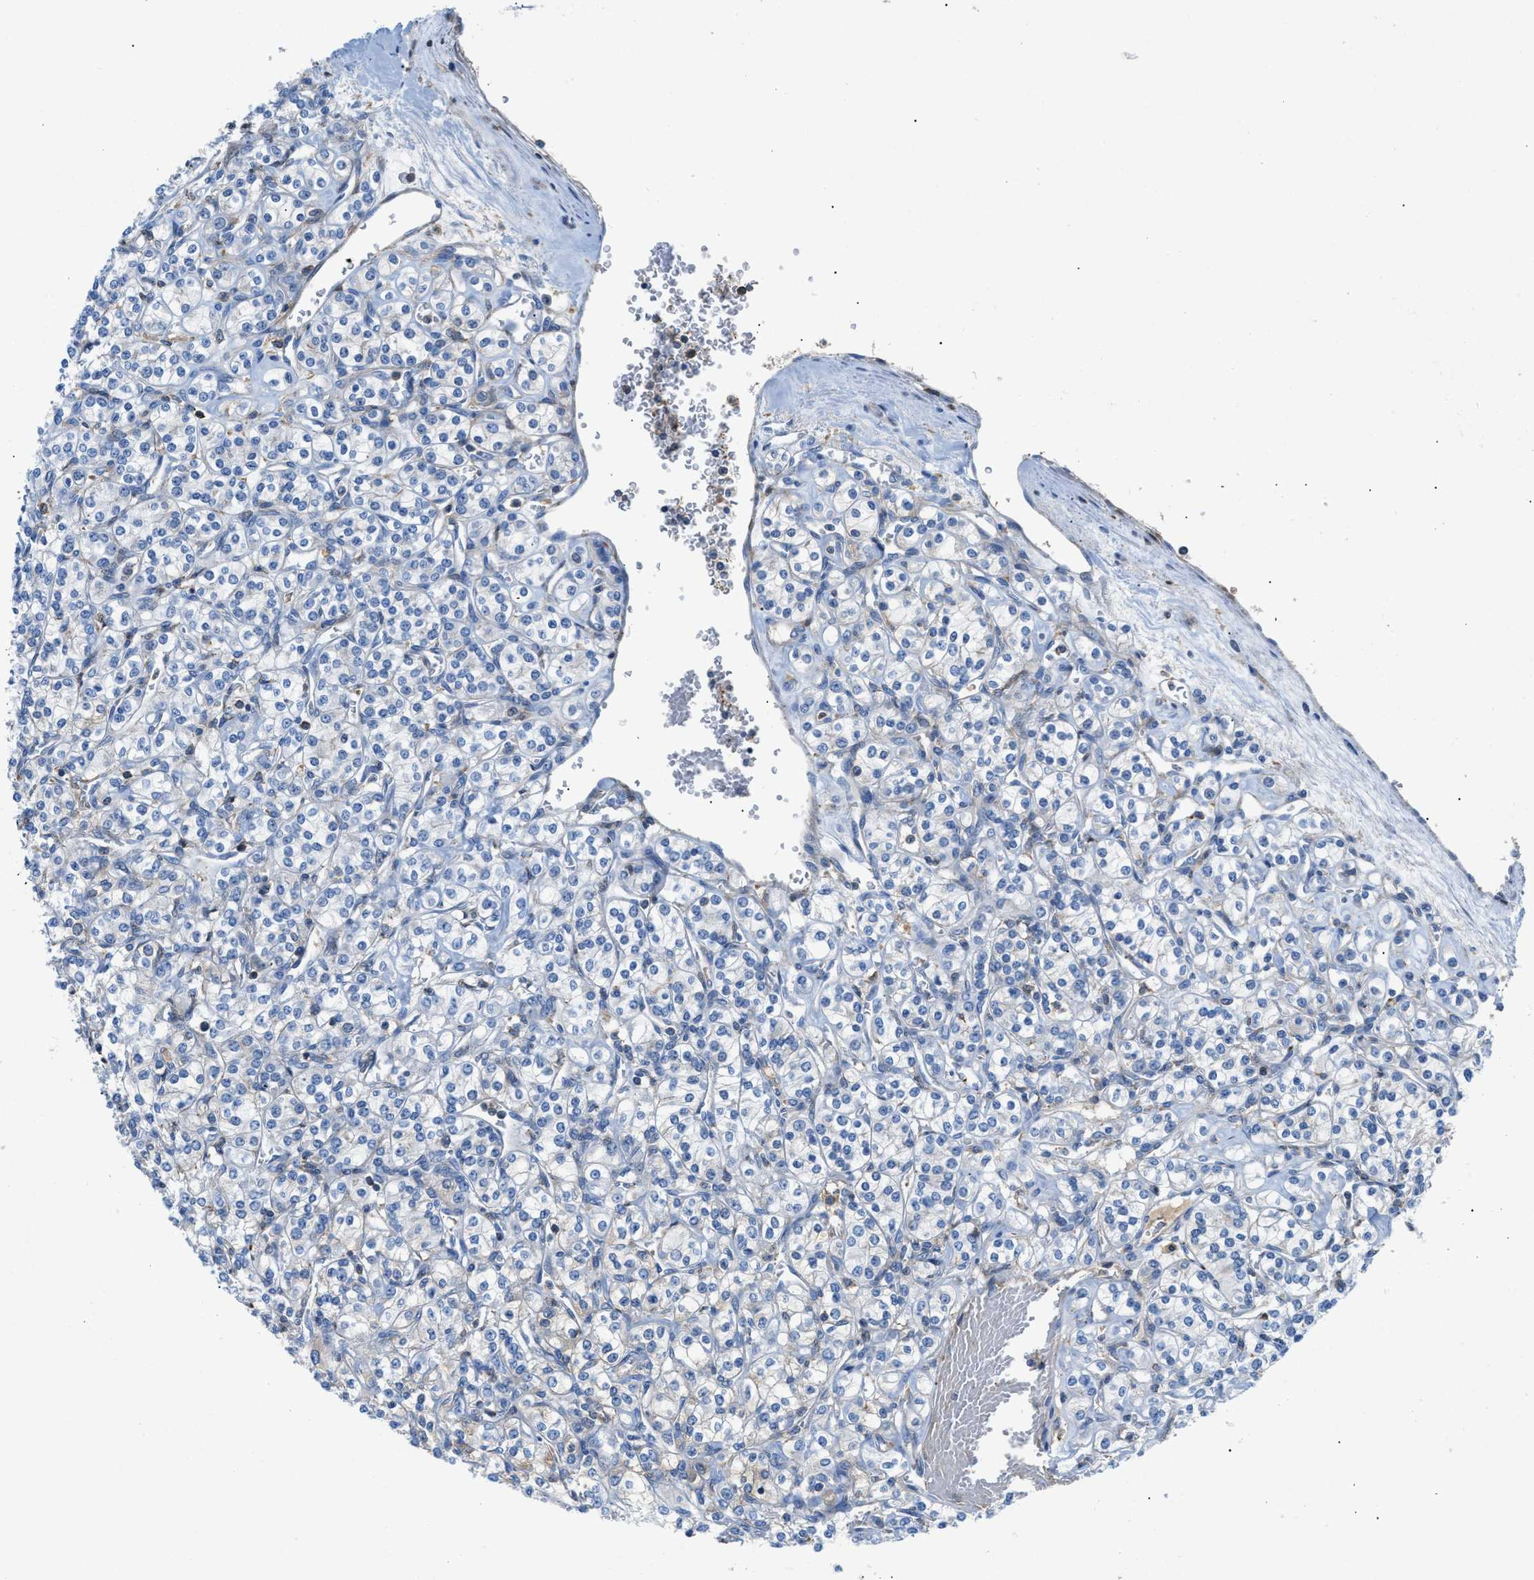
{"staining": {"intensity": "weak", "quantity": "<25%", "location": "cytoplasmic/membranous"}, "tissue": "renal cancer", "cell_type": "Tumor cells", "image_type": "cancer", "snomed": [{"axis": "morphology", "description": "Adenocarcinoma, NOS"}, {"axis": "topography", "description": "Kidney"}], "caption": "High power microscopy image of an immunohistochemistry micrograph of renal cancer (adenocarcinoma), revealing no significant staining in tumor cells.", "gene": "ATP6V0D1", "patient": {"sex": "male", "age": 77}}